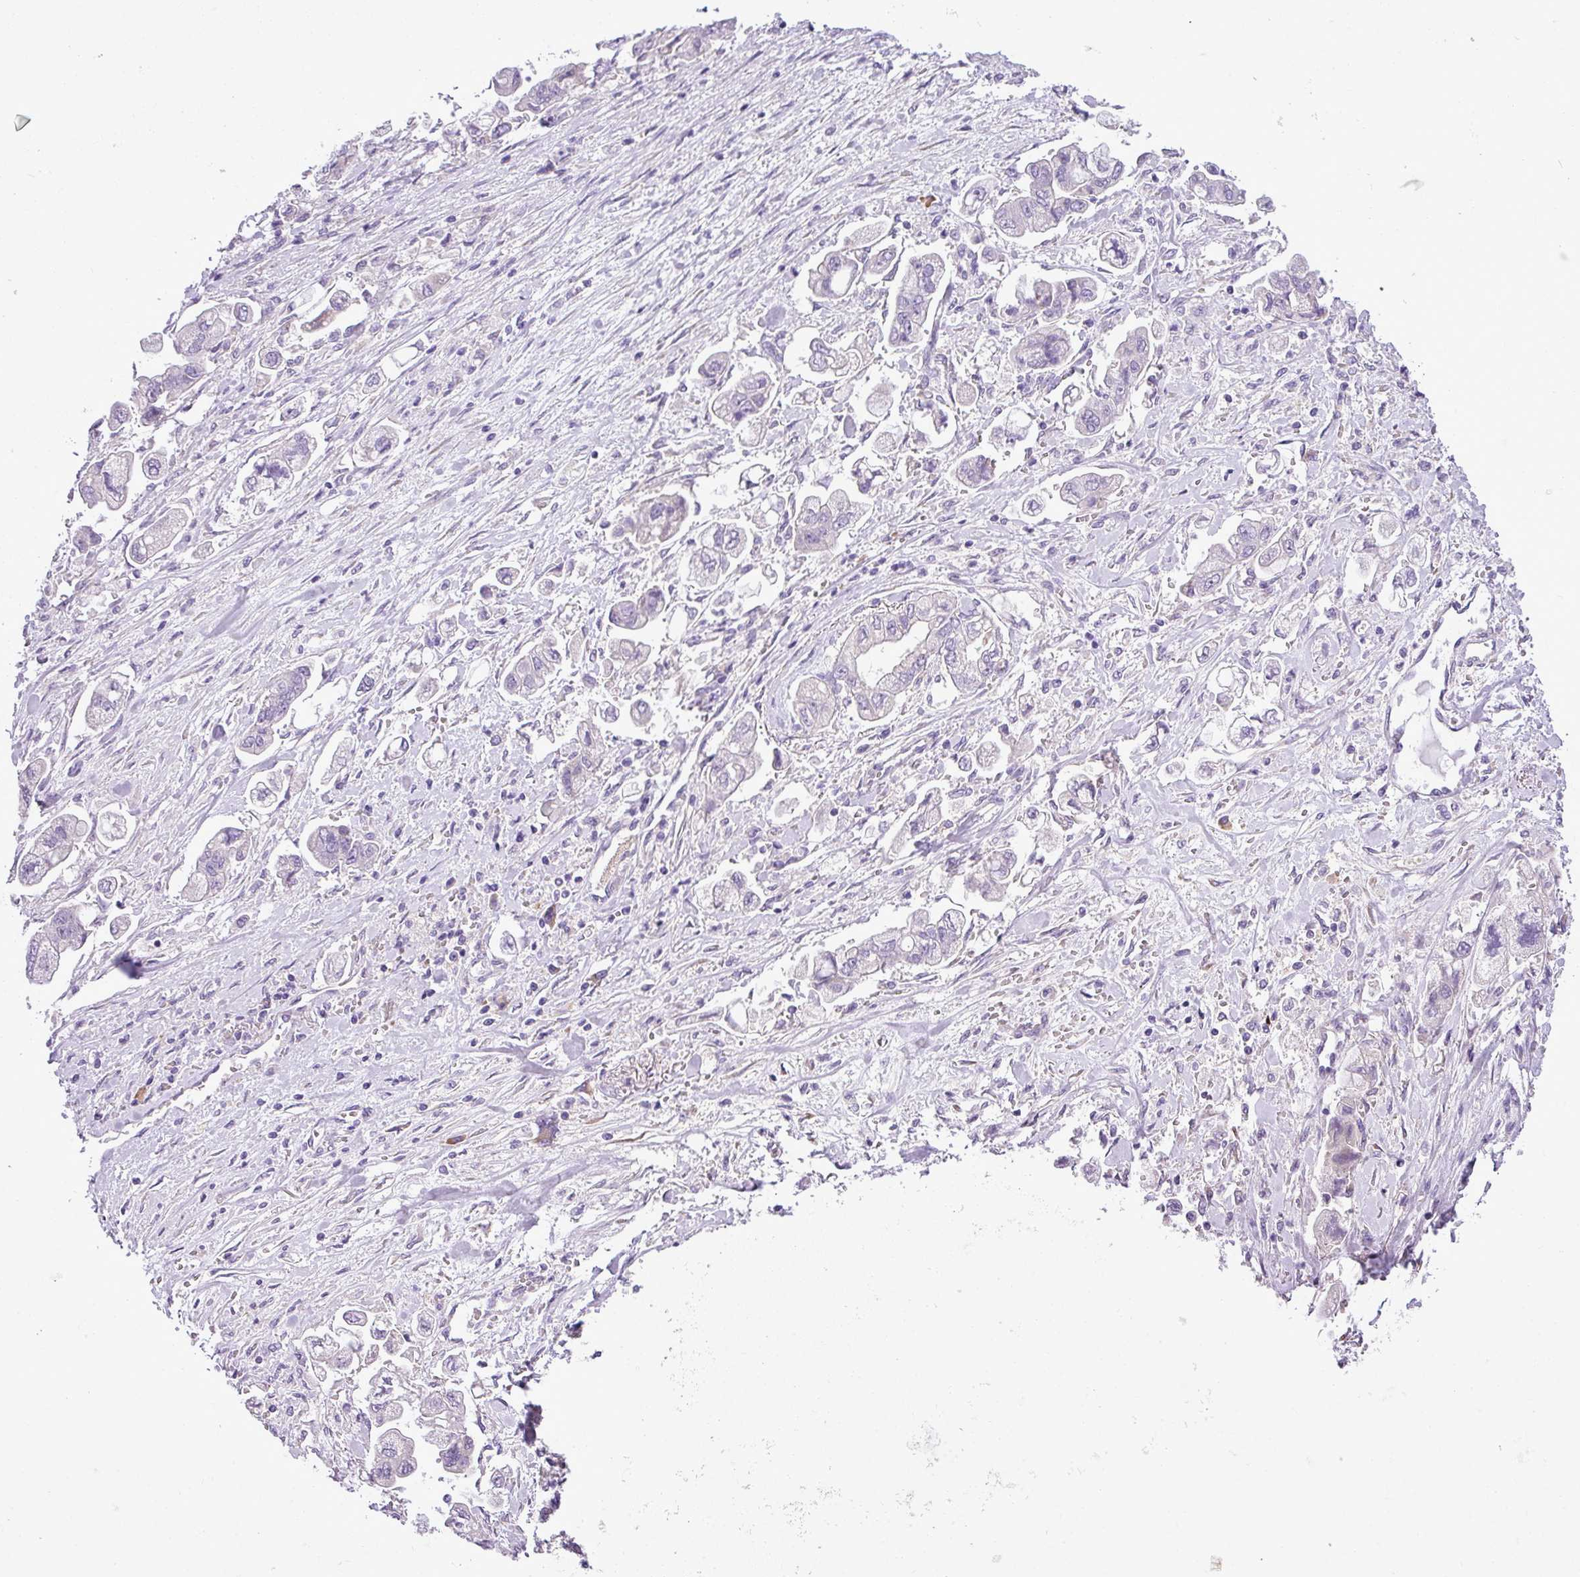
{"staining": {"intensity": "negative", "quantity": "none", "location": "none"}, "tissue": "stomach cancer", "cell_type": "Tumor cells", "image_type": "cancer", "snomed": [{"axis": "morphology", "description": "Adenocarcinoma, NOS"}, {"axis": "topography", "description": "Stomach"}], "caption": "Tumor cells show no significant protein positivity in adenocarcinoma (stomach). The staining is performed using DAB (3,3'-diaminobenzidine) brown chromogen with nuclei counter-stained in using hematoxylin.", "gene": "MOCS3", "patient": {"sex": "male", "age": 62}}